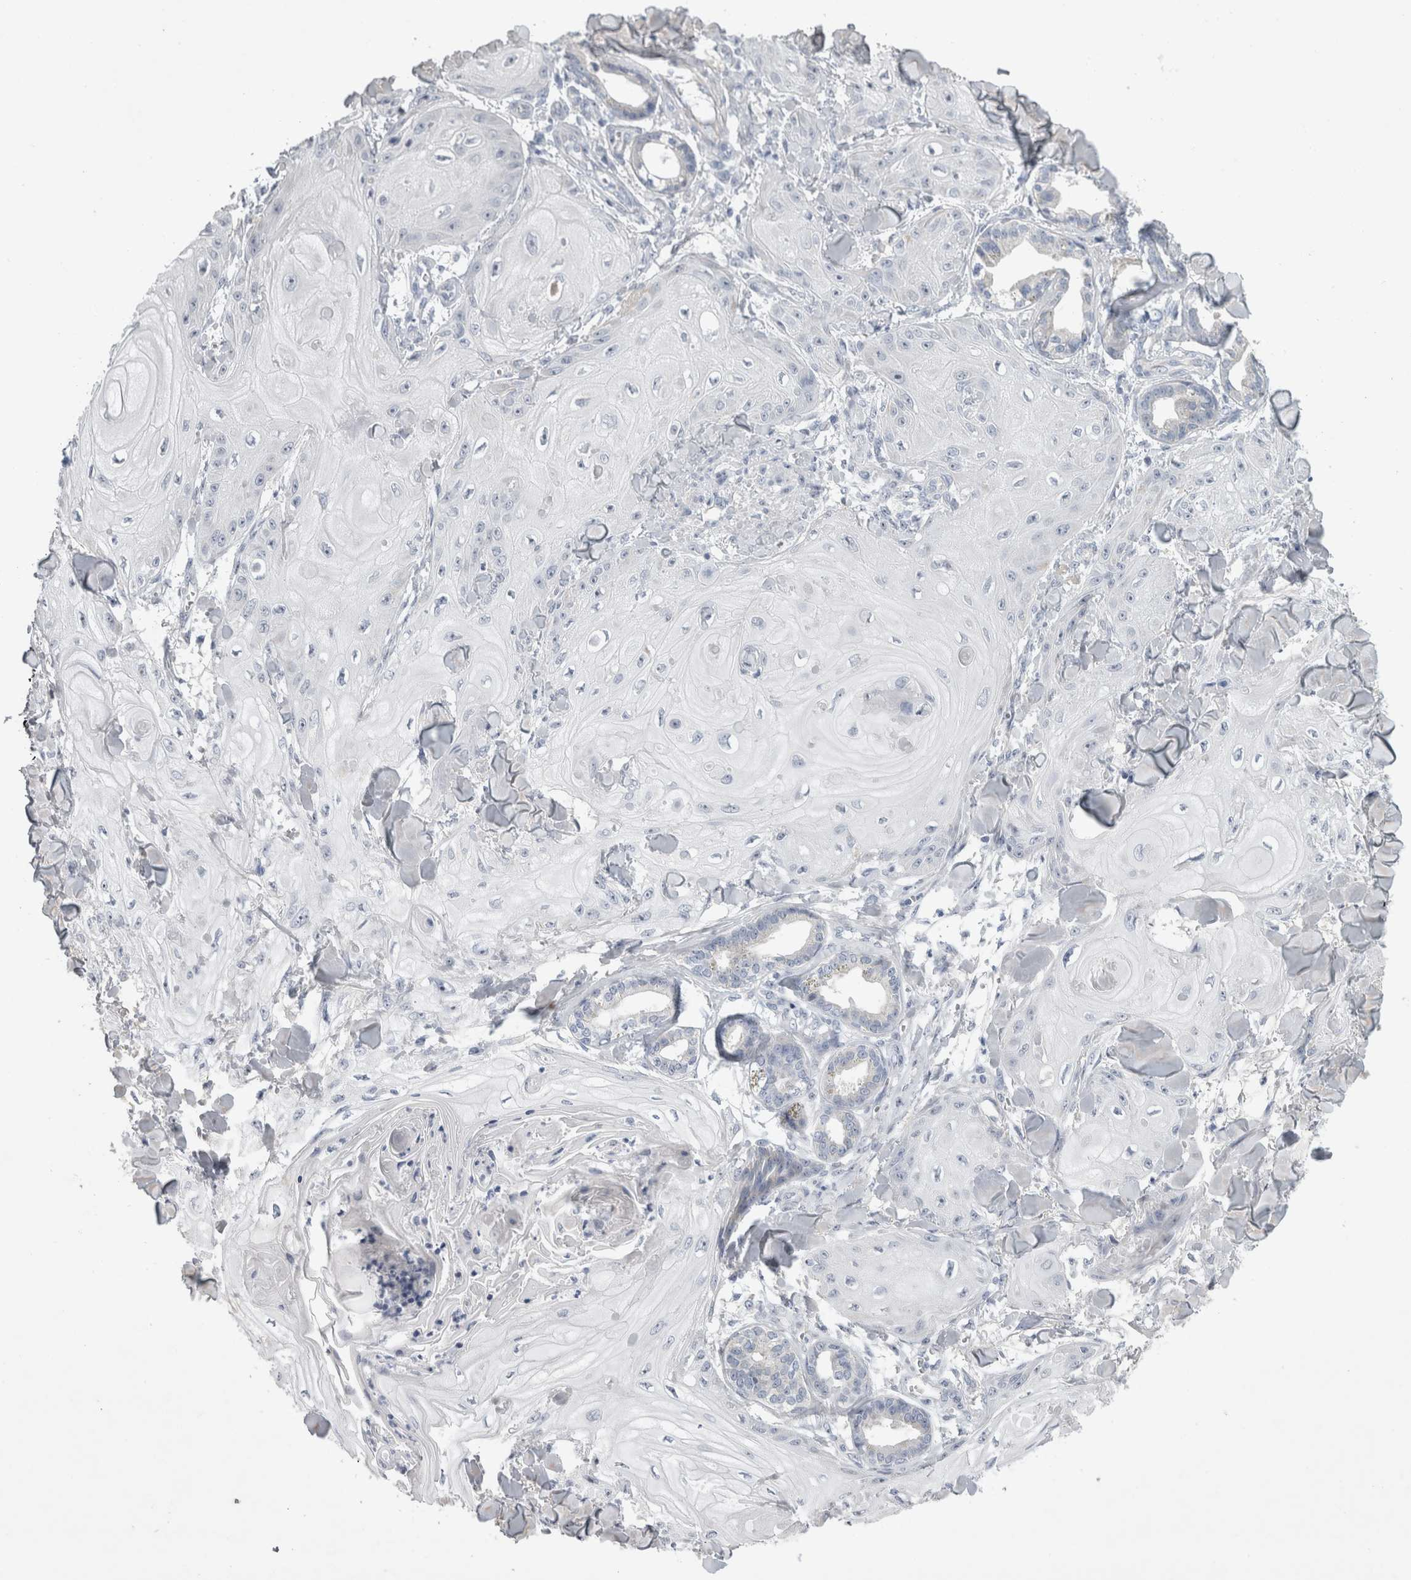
{"staining": {"intensity": "negative", "quantity": "none", "location": "none"}, "tissue": "skin cancer", "cell_type": "Tumor cells", "image_type": "cancer", "snomed": [{"axis": "morphology", "description": "Squamous cell carcinoma, NOS"}, {"axis": "topography", "description": "Skin"}], "caption": "Immunohistochemistry histopathology image of neoplastic tissue: human skin squamous cell carcinoma stained with DAB reveals no significant protein expression in tumor cells. Nuclei are stained in blue.", "gene": "FXYD7", "patient": {"sex": "male", "age": 74}}